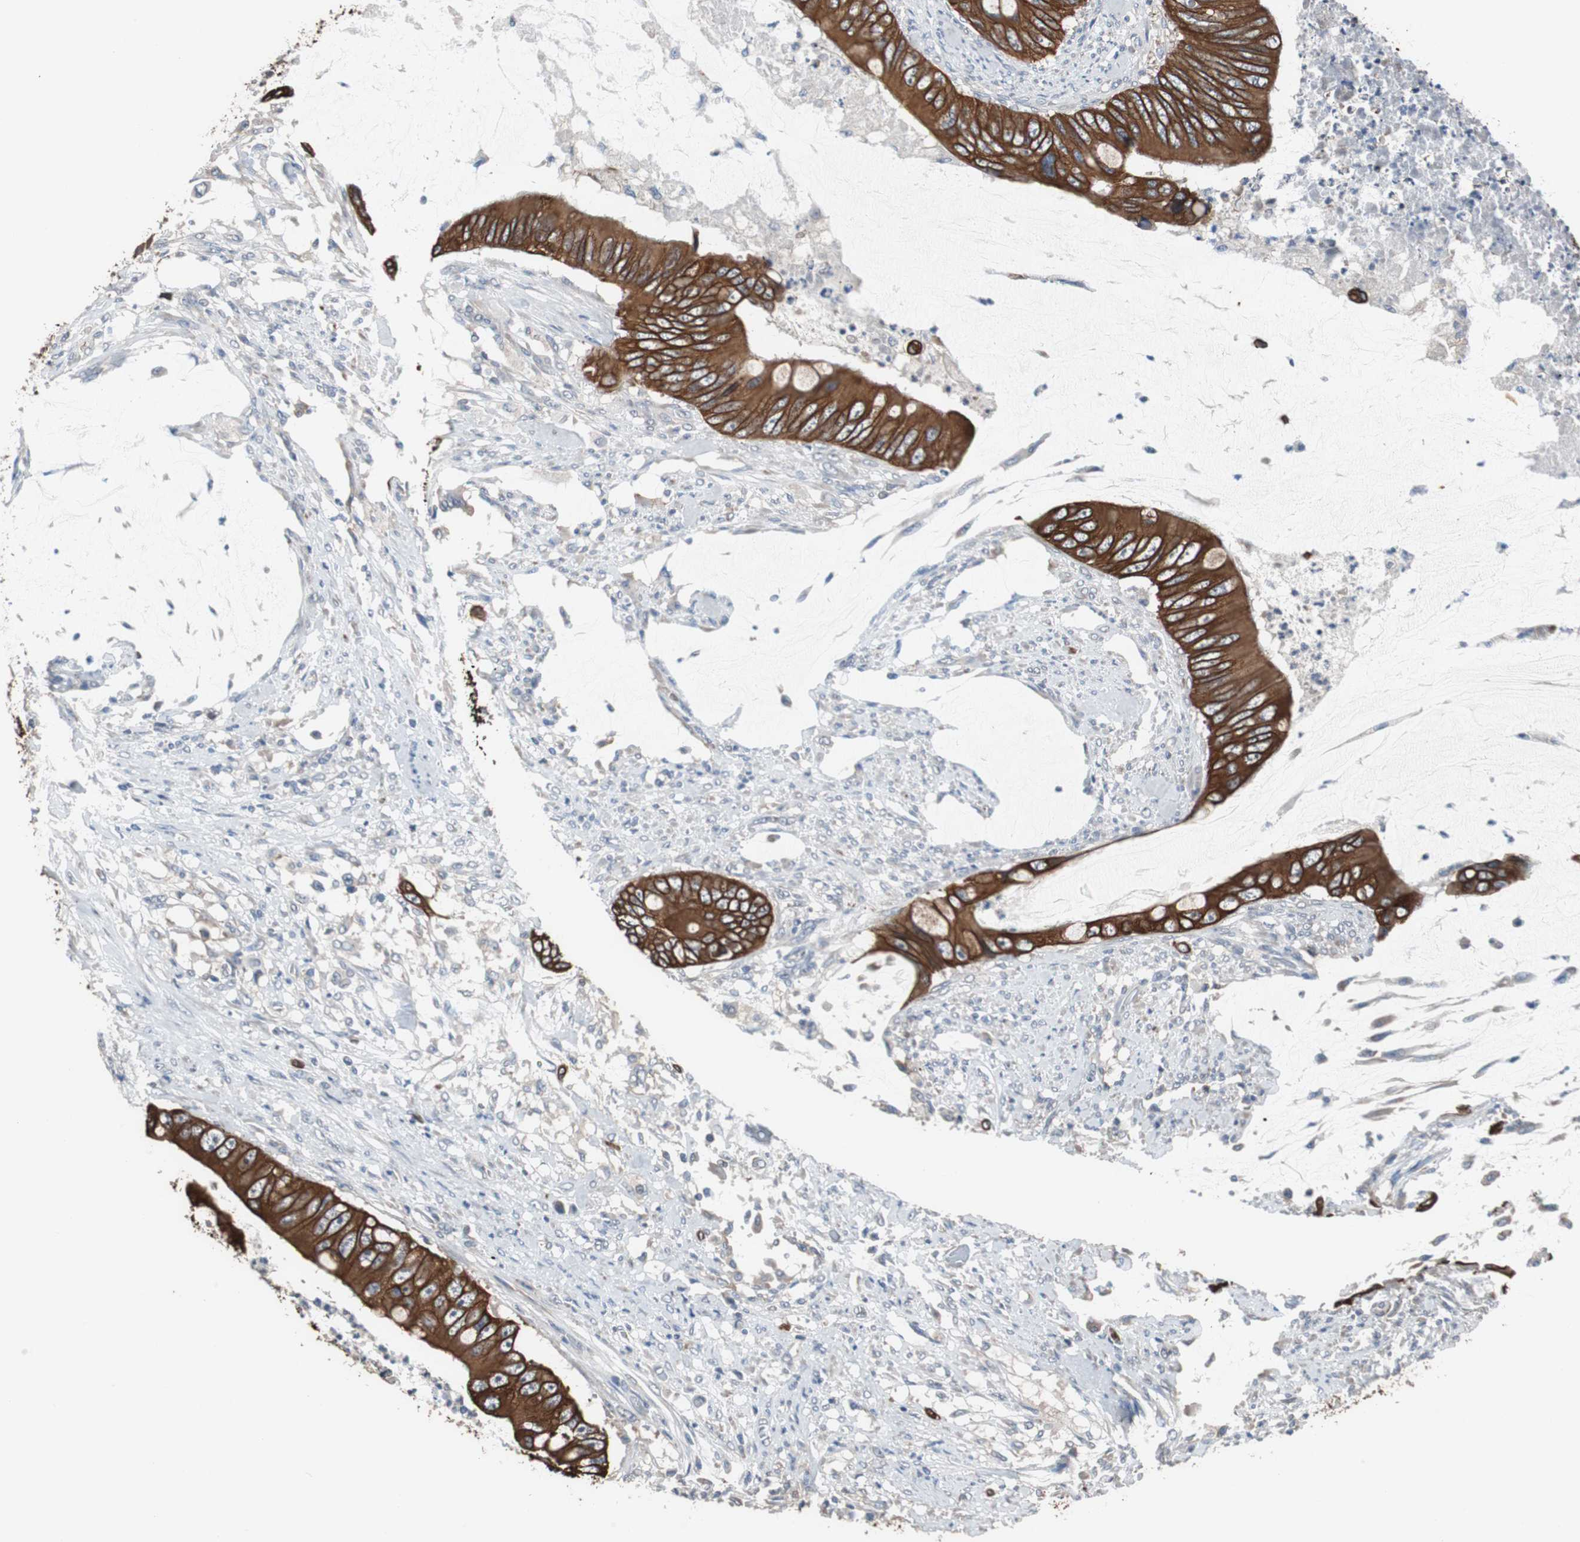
{"staining": {"intensity": "strong", "quantity": ">75%", "location": "cytoplasmic/membranous"}, "tissue": "colorectal cancer", "cell_type": "Tumor cells", "image_type": "cancer", "snomed": [{"axis": "morphology", "description": "Adenocarcinoma, NOS"}, {"axis": "topography", "description": "Rectum"}], "caption": "A high amount of strong cytoplasmic/membranous expression is identified in about >75% of tumor cells in colorectal cancer (adenocarcinoma) tissue.", "gene": "USP10", "patient": {"sex": "female", "age": 77}}